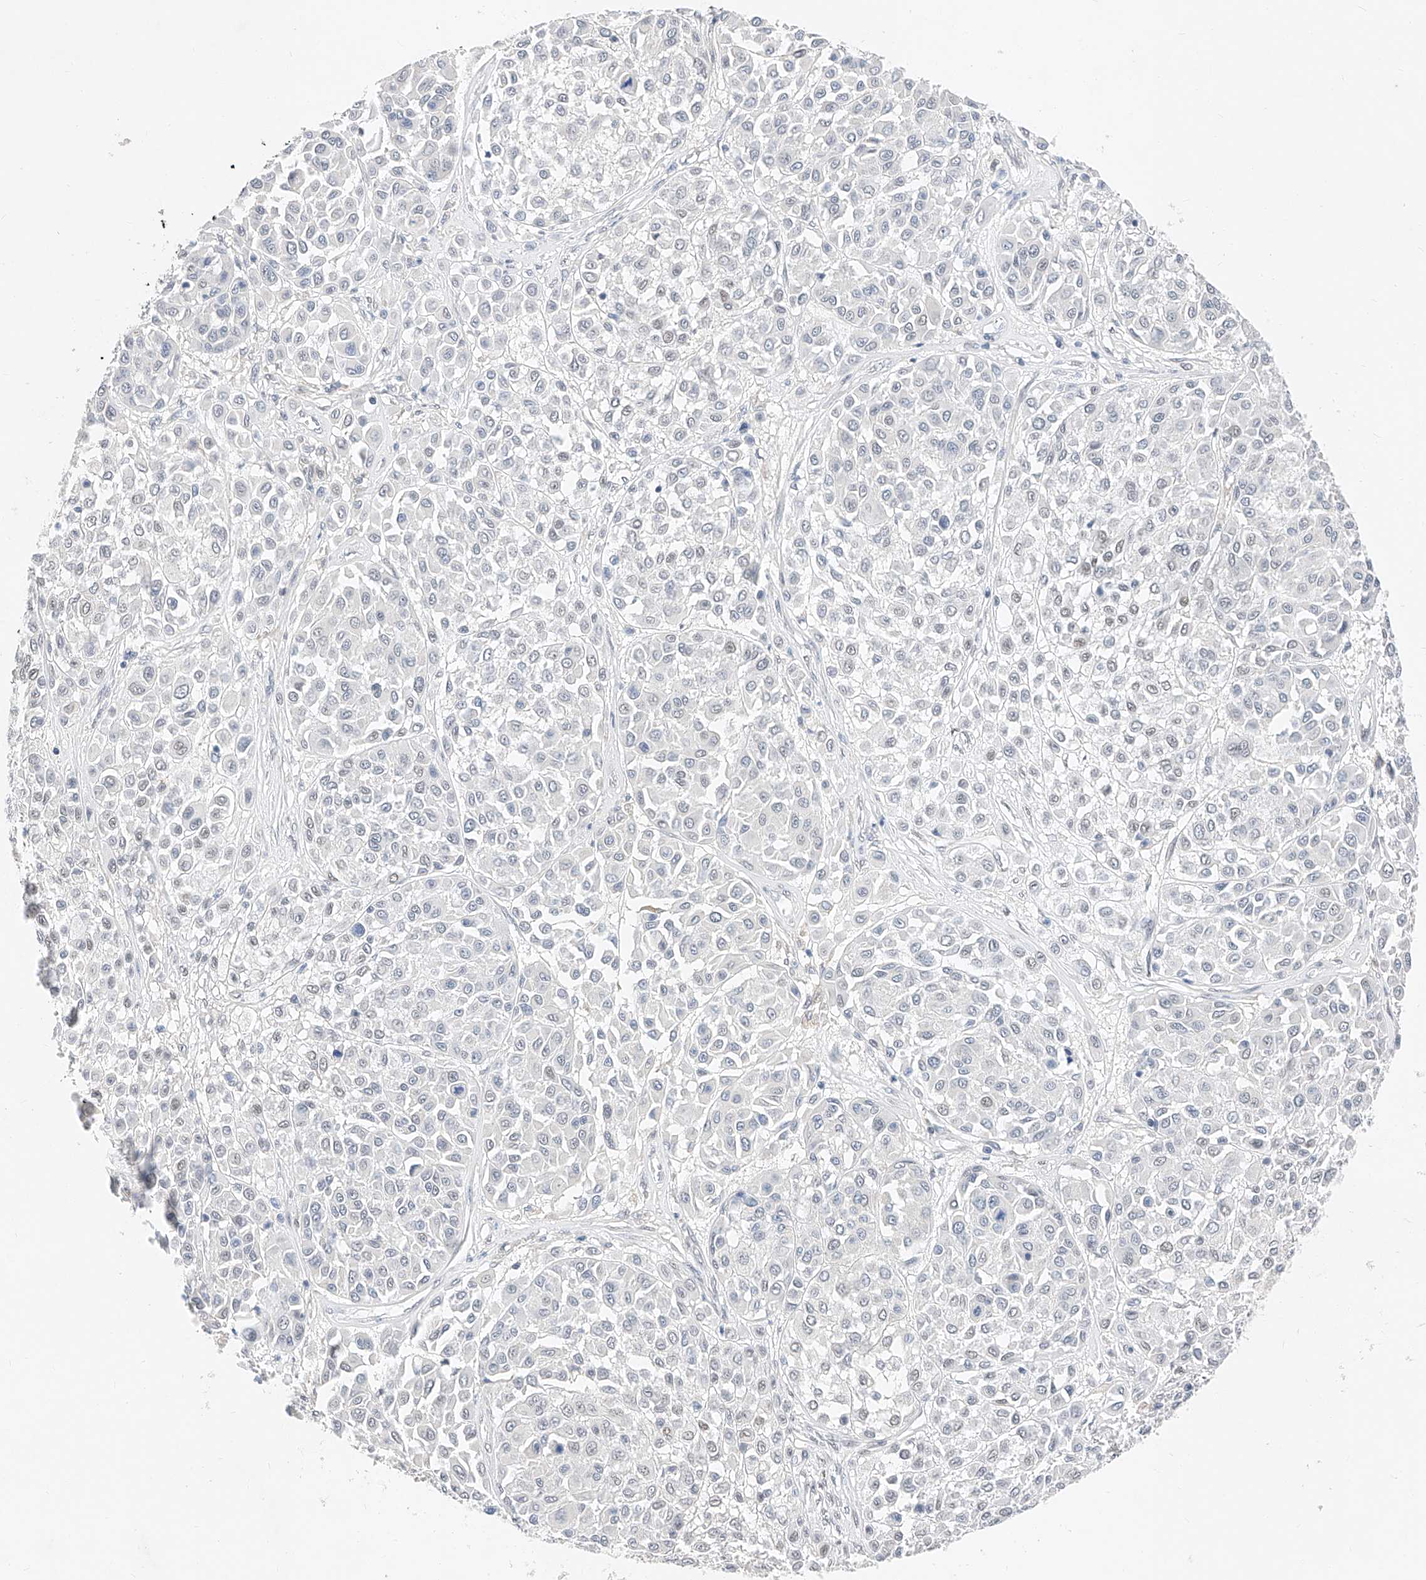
{"staining": {"intensity": "negative", "quantity": "none", "location": "none"}, "tissue": "melanoma", "cell_type": "Tumor cells", "image_type": "cancer", "snomed": [{"axis": "morphology", "description": "Malignant melanoma, Metastatic site"}, {"axis": "topography", "description": "Soft tissue"}], "caption": "An image of human malignant melanoma (metastatic site) is negative for staining in tumor cells.", "gene": "KCNJ1", "patient": {"sex": "male", "age": 41}}